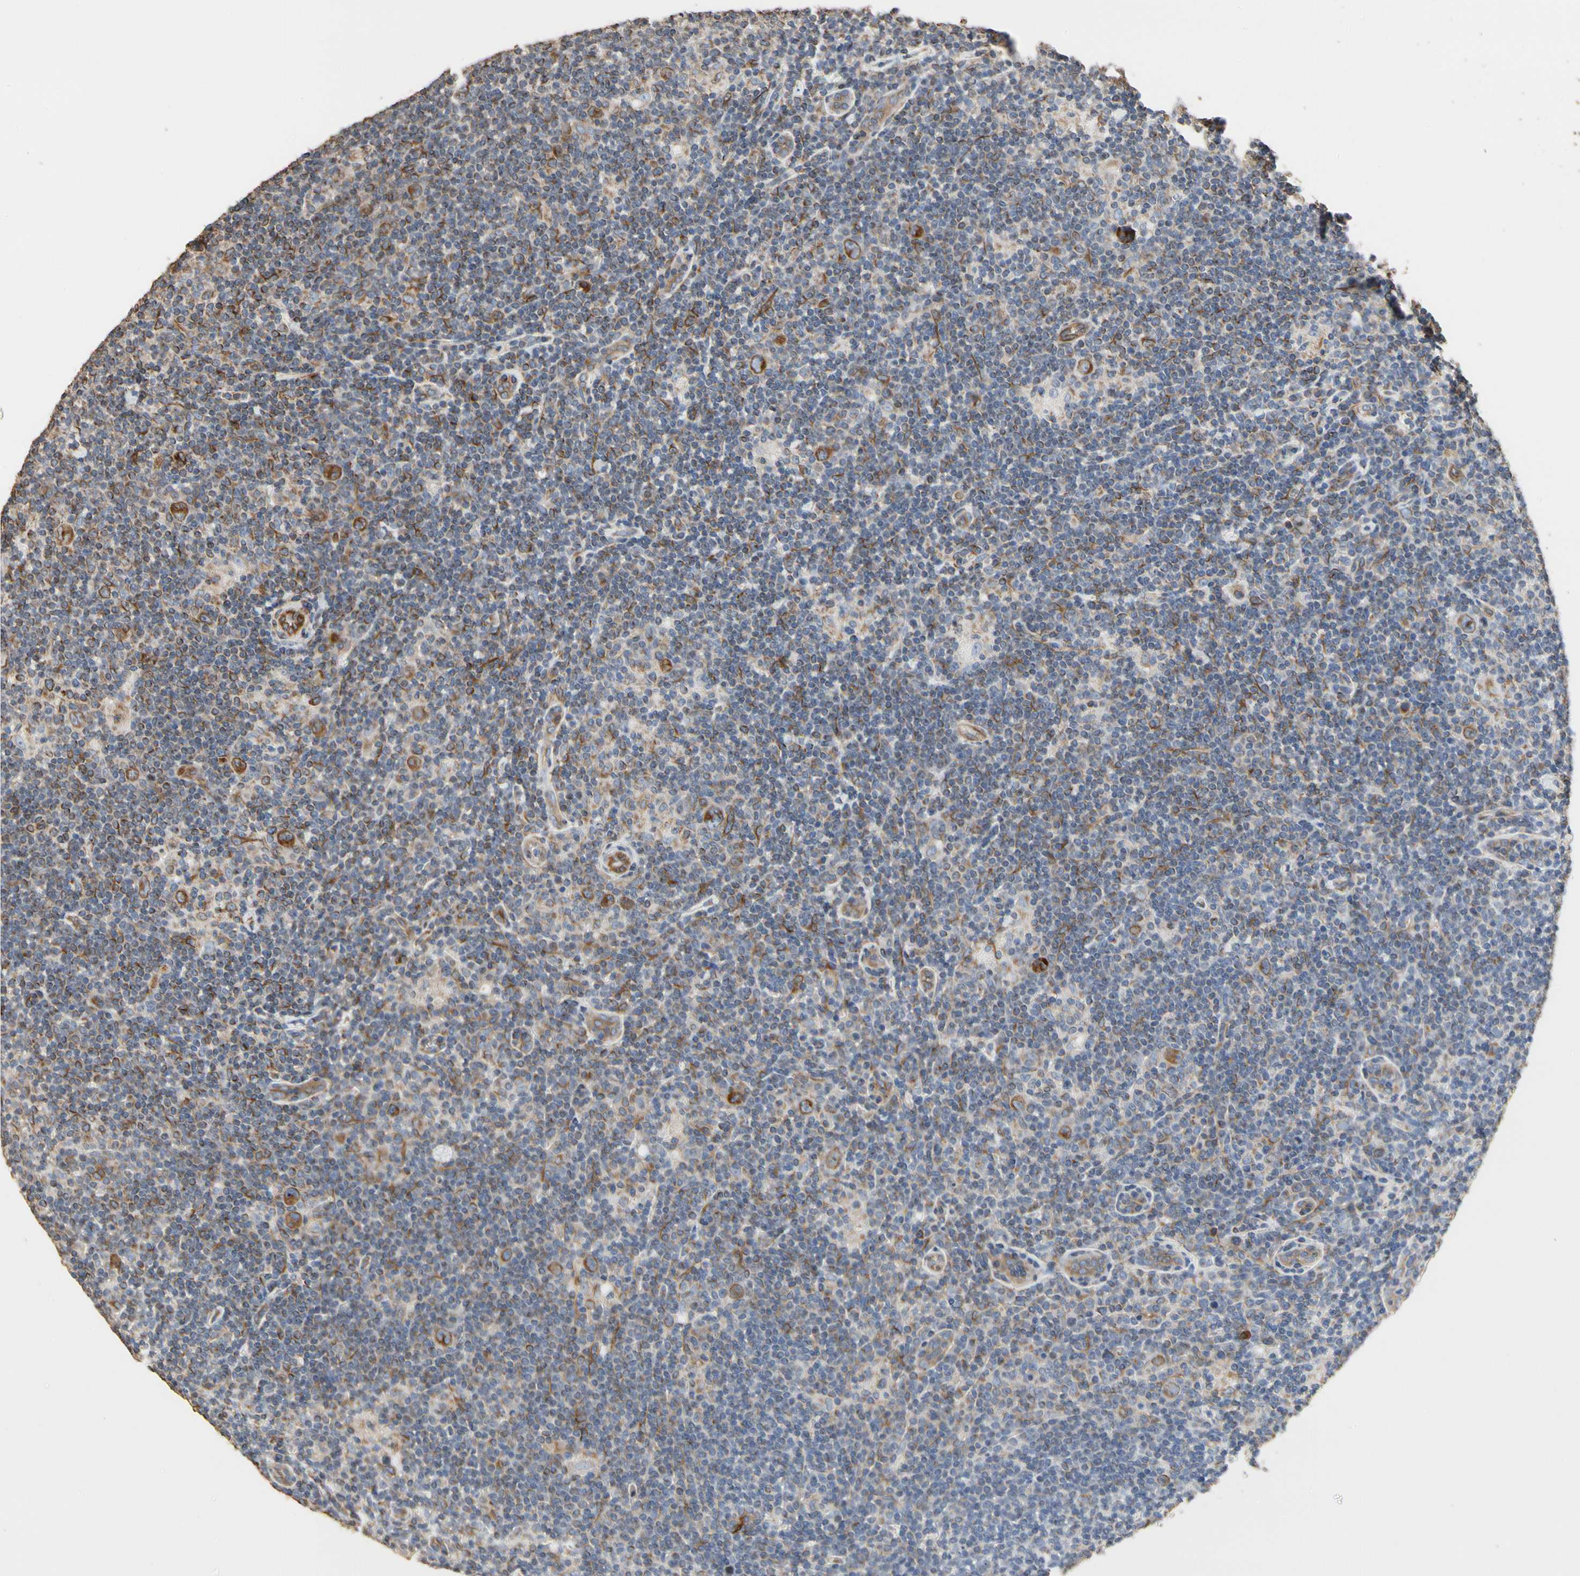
{"staining": {"intensity": "moderate", "quantity": "25%-75%", "location": "cytoplasmic/membranous"}, "tissue": "lymphoma", "cell_type": "Tumor cells", "image_type": "cancer", "snomed": [{"axis": "morphology", "description": "Hodgkin's disease, NOS"}, {"axis": "topography", "description": "Lymph node"}], "caption": "There is medium levels of moderate cytoplasmic/membranous positivity in tumor cells of Hodgkin's disease, as demonstrated by immunohistochemical staining (brown color).", "gene": "TUBA1A", "patient": {"sex": "female", "age": 57}}